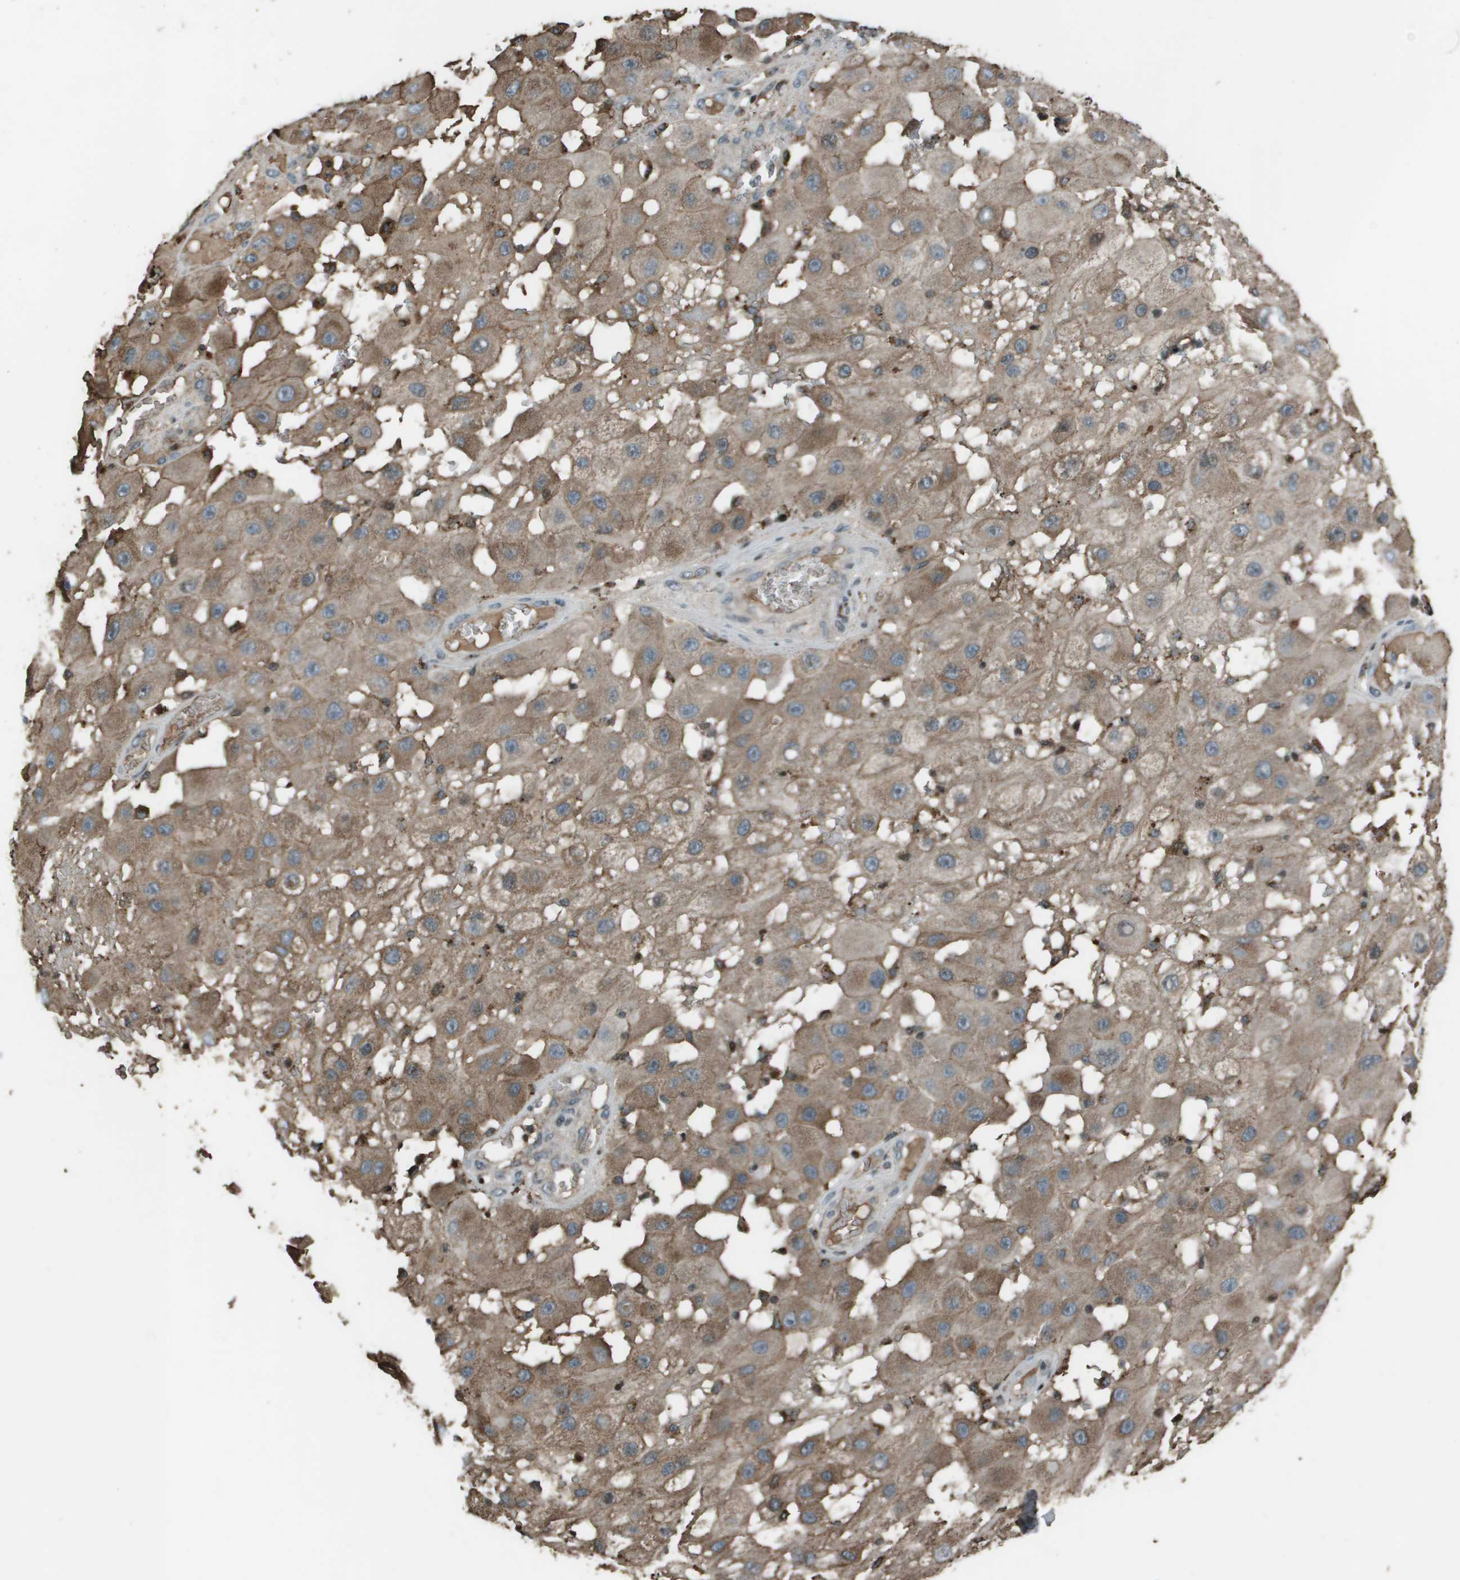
{"staining": {"intensity": "moderate", "quantity": "25%-75%", "location": "cytoplasmic/membranous"}, "tissue": "melanoma", "cell_type": "Tumor cells", "image_type": "cancer", "snomed": [{"axis": "morphology", "description": "Malignant melanoma, NOS"}, {"axis": "topography", "description": "Skin"}], "caption": "DAB immunohistochemical staining of melanoma exhibits moderate cytoplasmic/membranous protein positivity in about 25%-75% of tumor cells.", "gene": "CXCL12", "patient": {"sex": "female", "age": 81}}